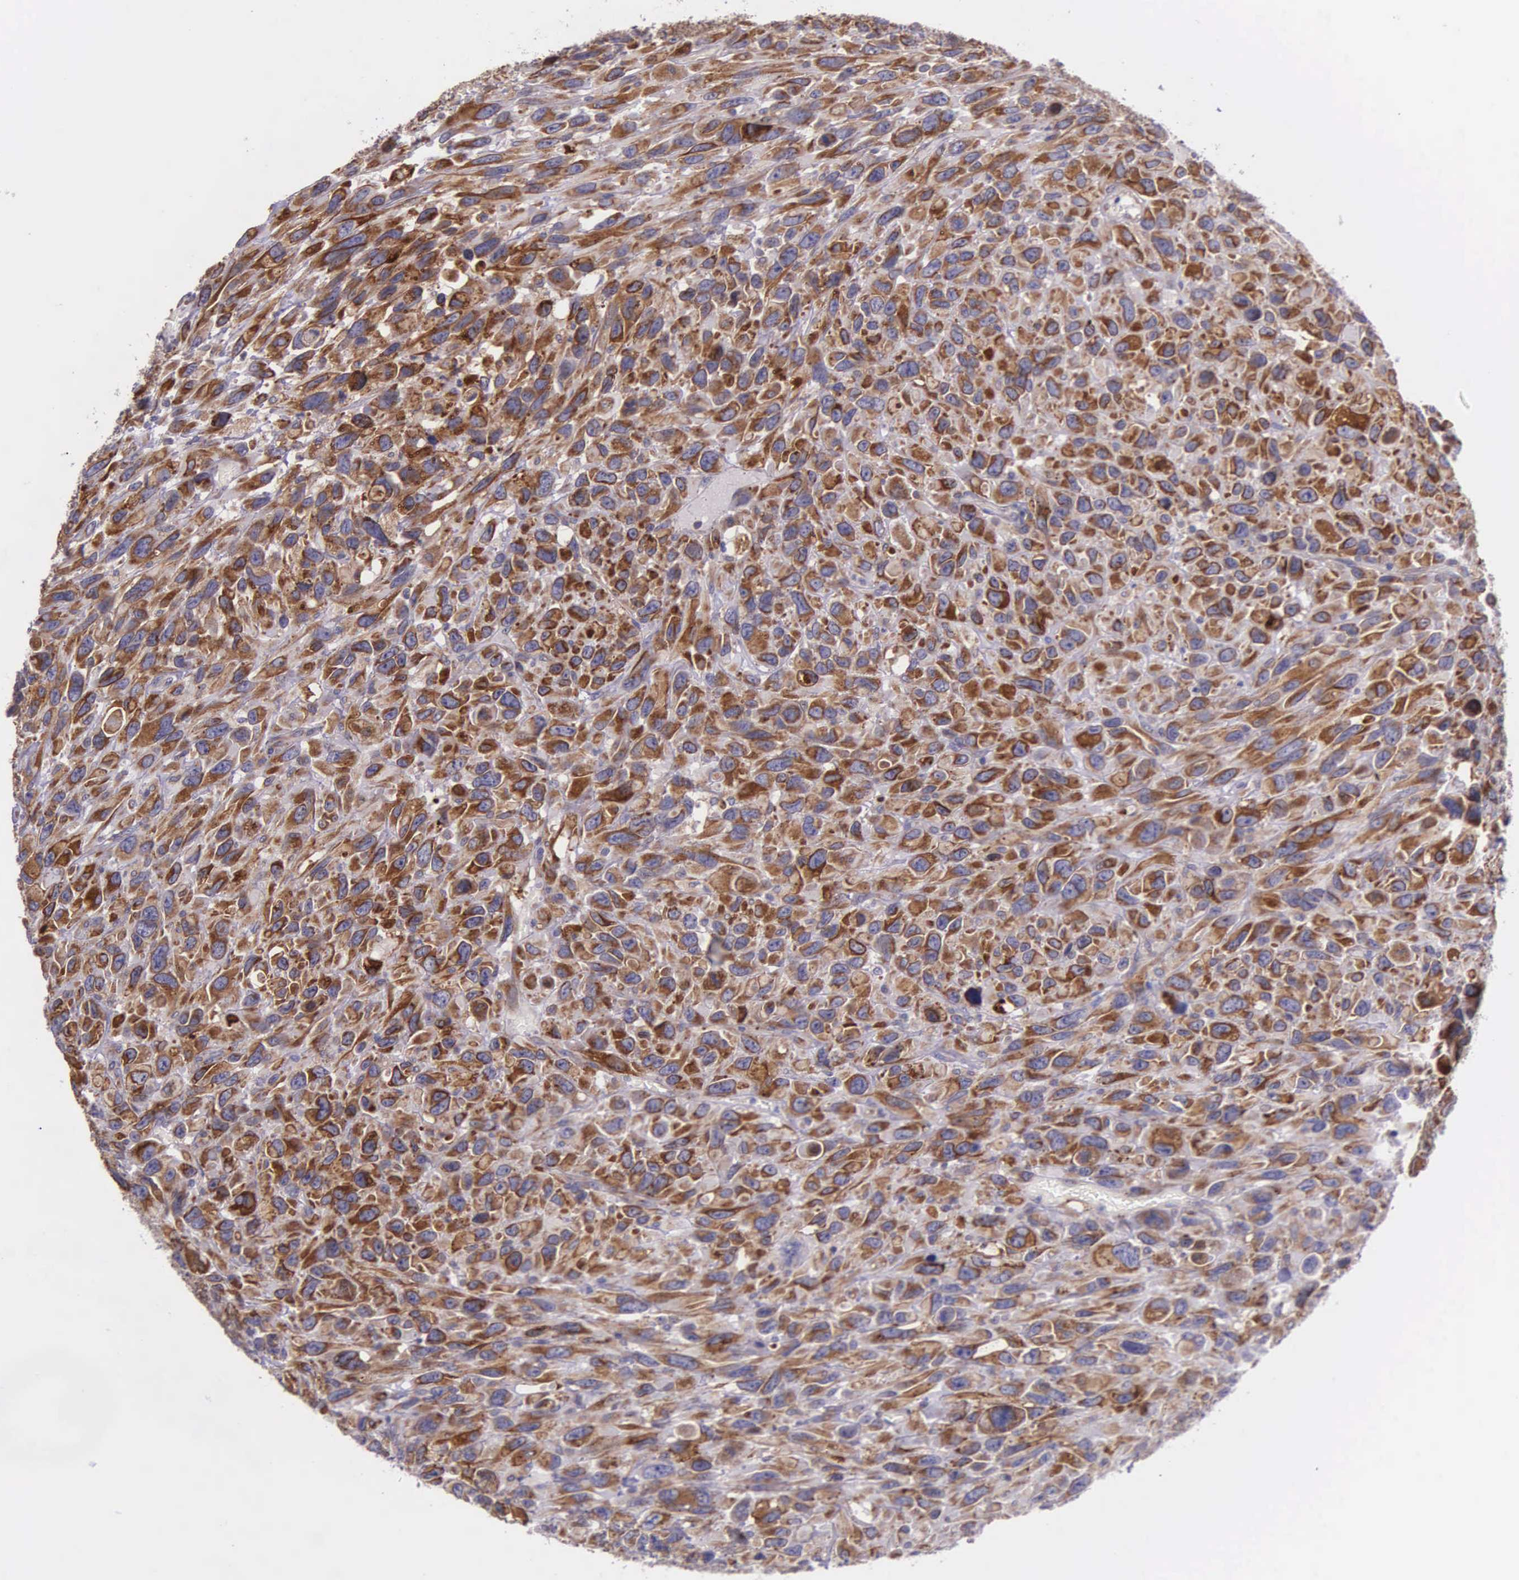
{"staining": {"intensity": "strong", "quantity": ">75%", "location": "cytoplasmic/membranous"}, "tissue": "renal cancer", "cell_type": "Tumor cells", "image_type": "cancer", "snomed": [{"axis": "morphology", "description": "Adenocarcinoma, NOS"}, {"axis": "topography", "description": "Kidney"}], "caption": "Protein staining demonstrates strong cytoplasmic/membranous positivity in about >75% of tumor cells in adenocarcinoma (renal).", "gene": "NSDHL", "patient": {"sex": "male", "age": 79}}